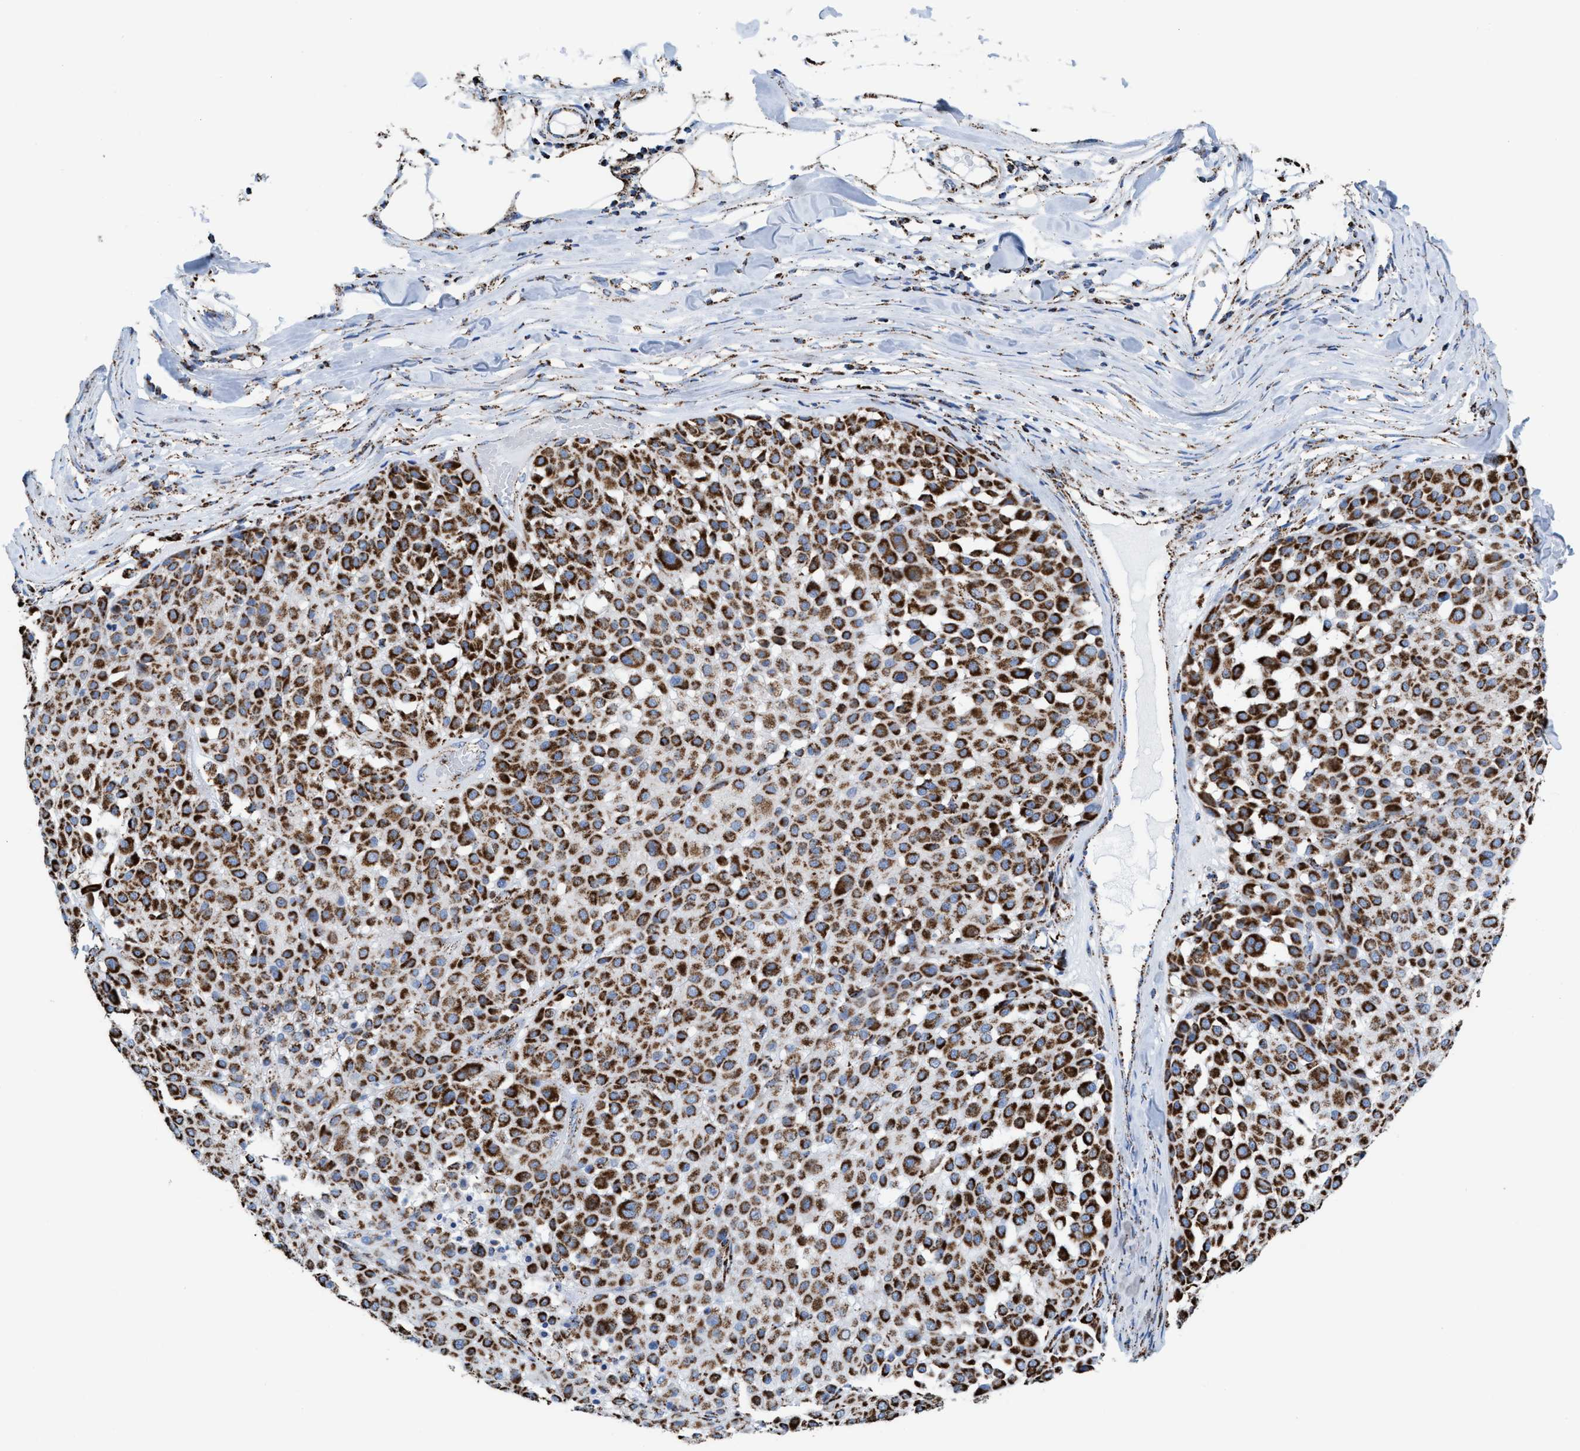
{"staining": {"intensity": "strong", "quantity": ">75%", "location": "cytoplasmic/membranous"}, "tissue": "melanoma", "cell_type": "Tumor cells", "image_type": "cancer", "snomed": [{"axis": "morphology", "description": "Malignant melanoma, Metastatic site"}, {"axis": "topography", "description": "Soft tissue"}], "caption": "DAB immunohistochemical staining of malignant melanoma (metastatic site) demonstrates strong cytoplasmic/membranous protein positivity in approximately >75% of tumor cells.", "gene": "ECHS1", "patient": {"sex": "male", "age": 41}}